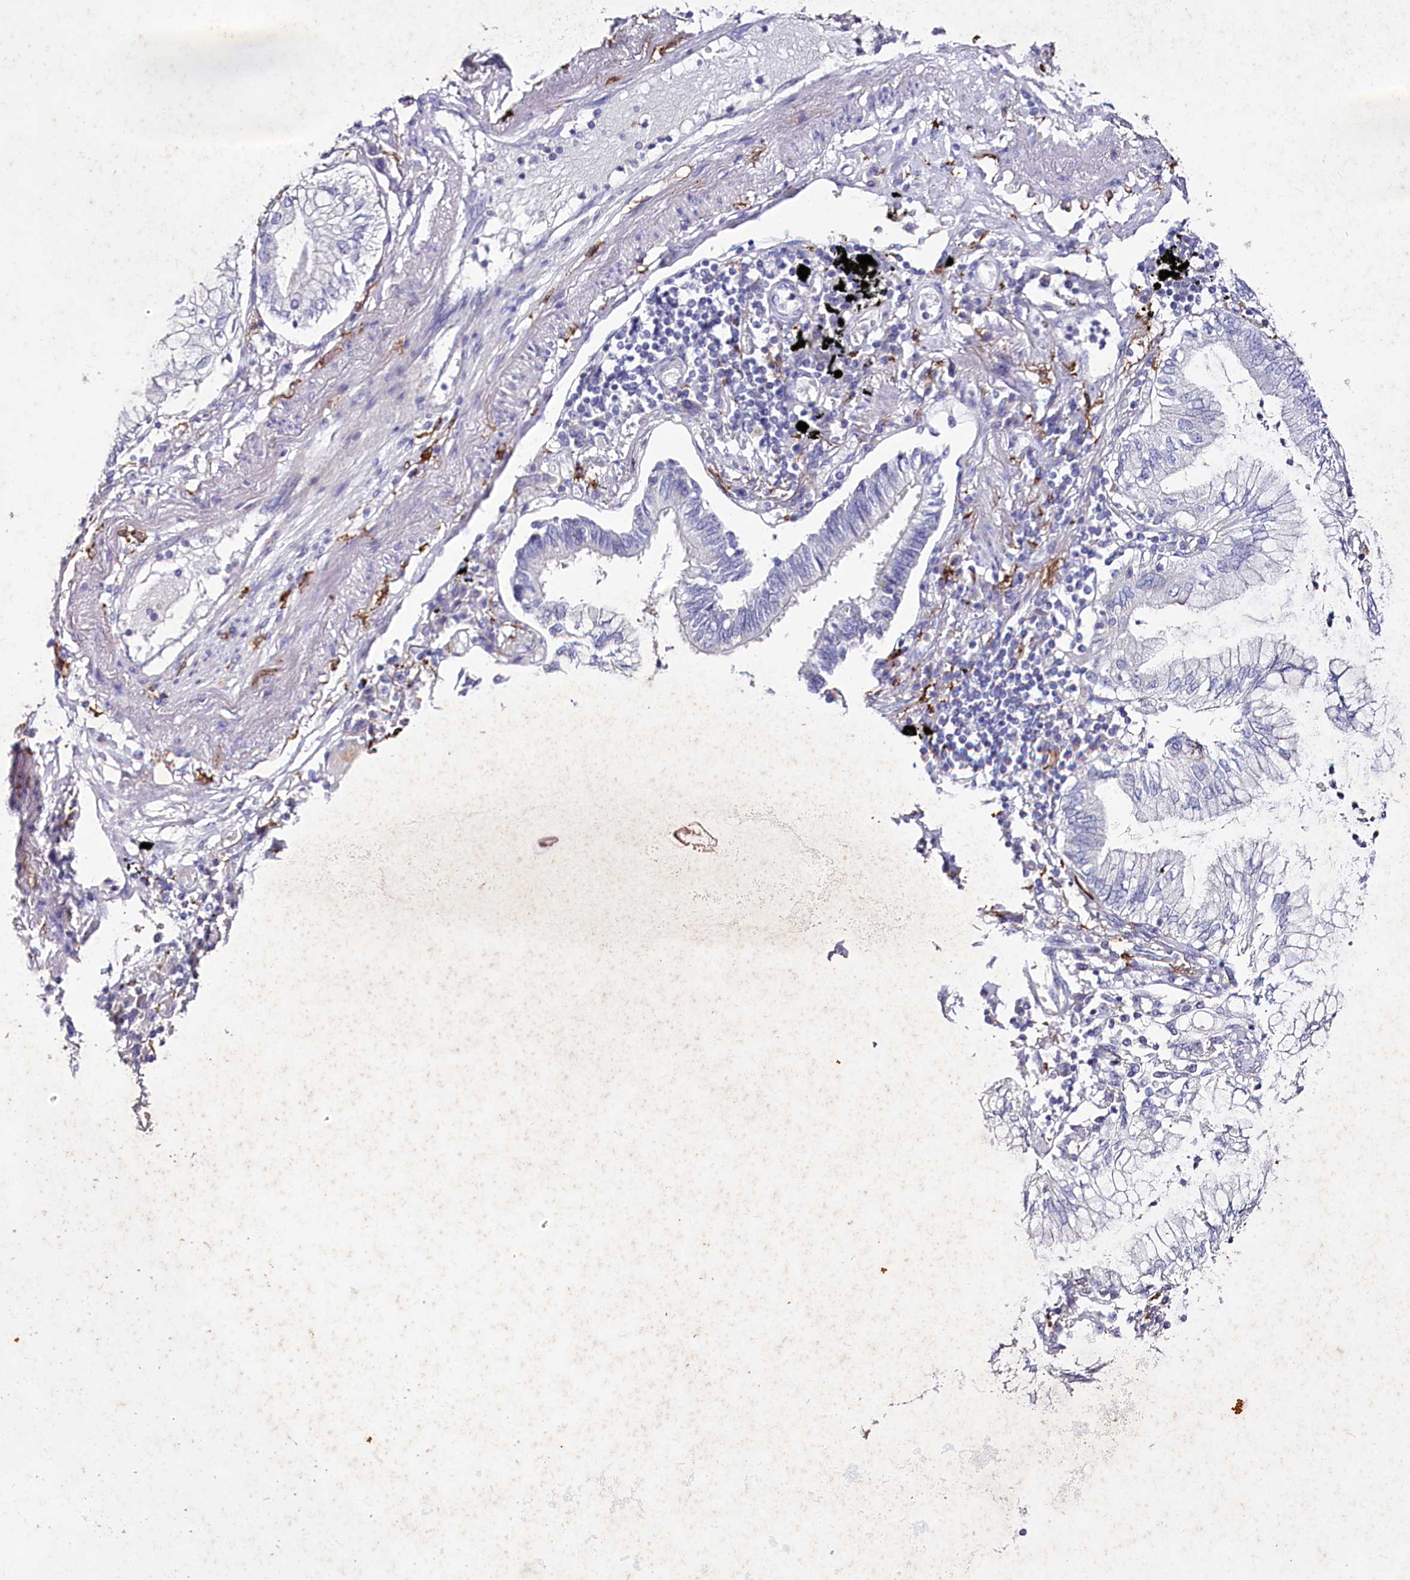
{"staining": {"intensity": "negative", "quantity": "none", "location": "none"}, "tissue": "lung cancer", "cell_type": "Tumor cells", "image_type": "cancer", "snomed": [{"axis": "morphology", "description": "Adenocarcinoma, NOS"}, {"axis": "topography", "description": "Lung"}], "caption": "This is a histopathology image of immunohistochemistry (IHC) staining of lung cancer, which shows no staining in tumor cells.", "gene": "CLEC4M", "patient": {"sex": "female", "age": 70}}